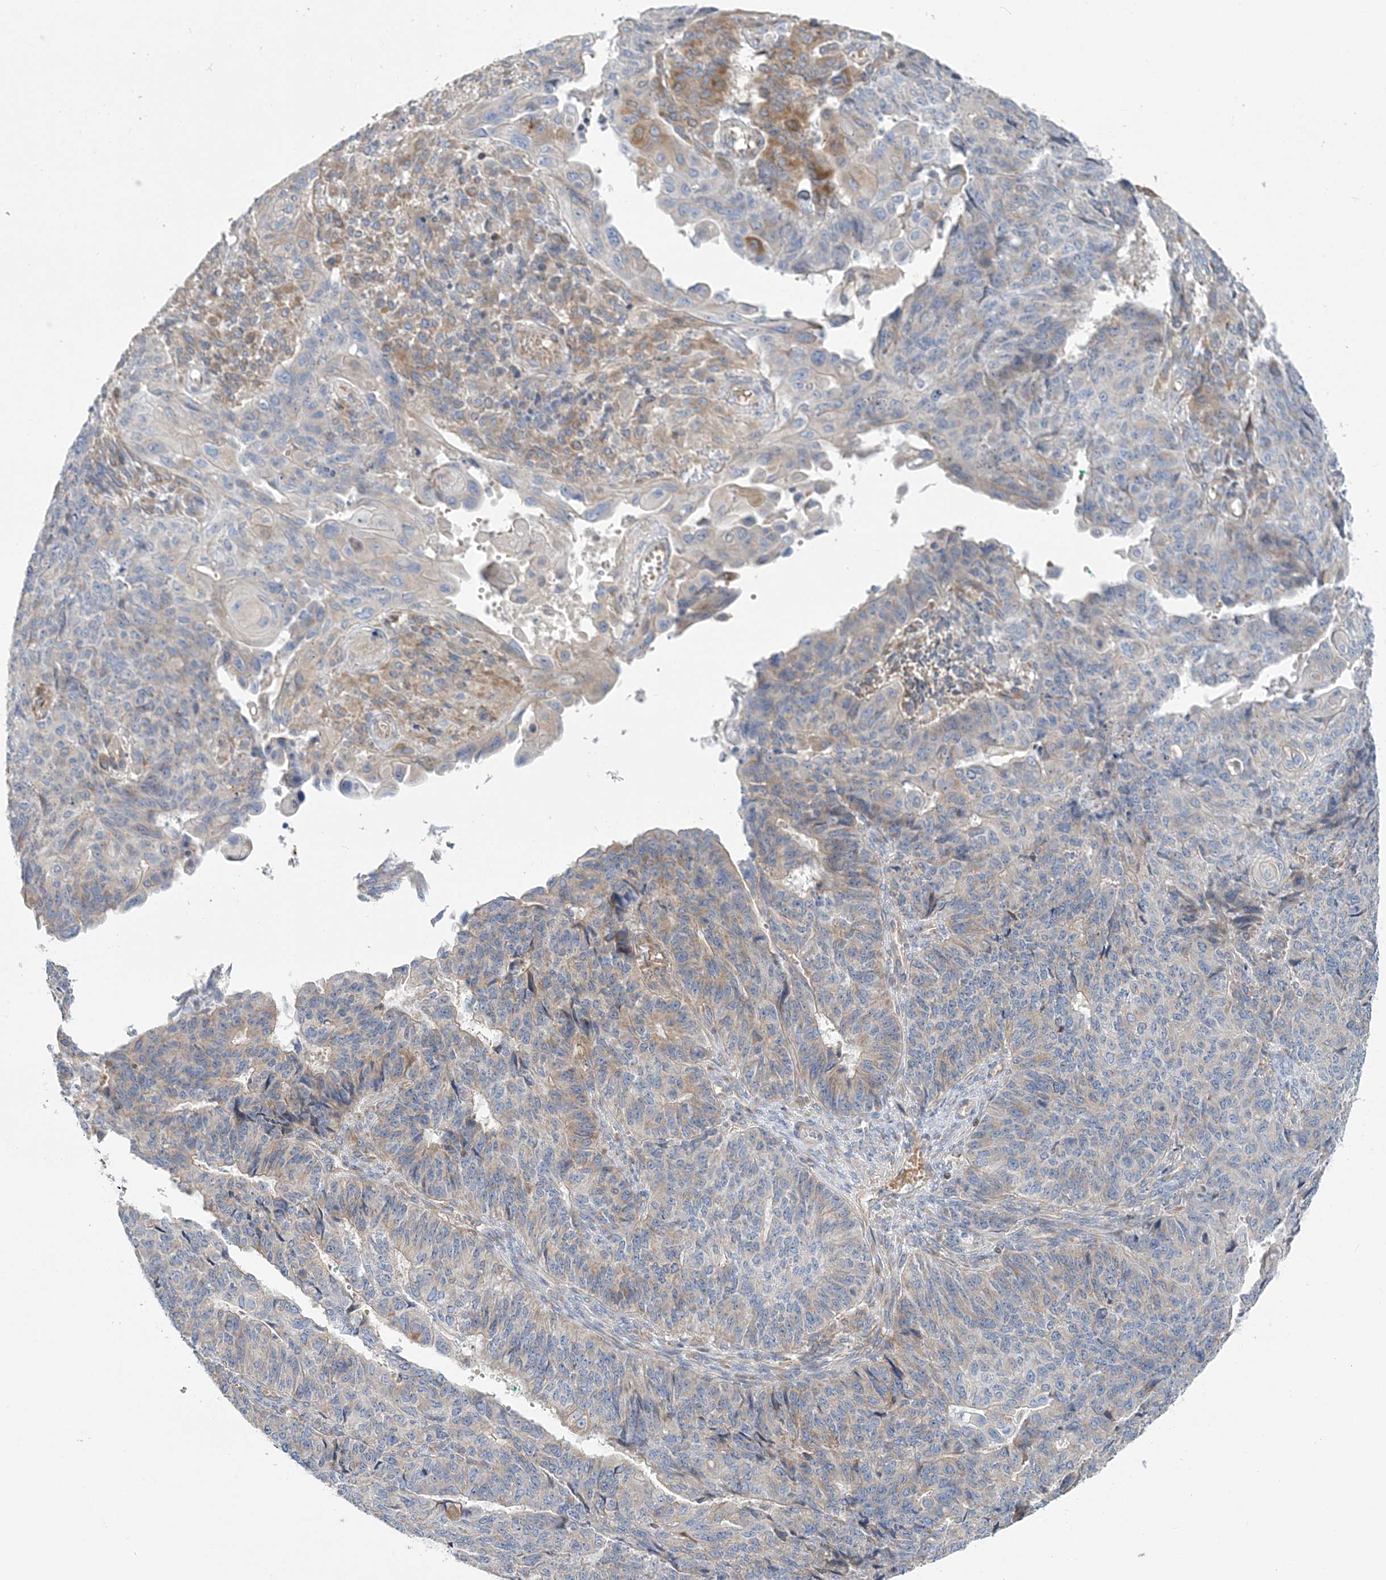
{"staining": {"intensity": "moderate", "quantity": "<25%", "location": "cytoplasmic/membranous"}, "tissue": "endometrial cancer", "cell_type": "Tumor cells", "image_type": "cancer", "snomed": [{"axis": "morphology", "description": "Adenocarcinoma, NOS"}, {"axis": "topography", "description": "Endometrium"}], "caption": "The immunohistochemical stain shows moderate cytoplasmic/membranous staining in tumor cells of endometrial cancer tissue.", "gene": "FAM114A2", "patient": {"sex": "female", "age": 32}}